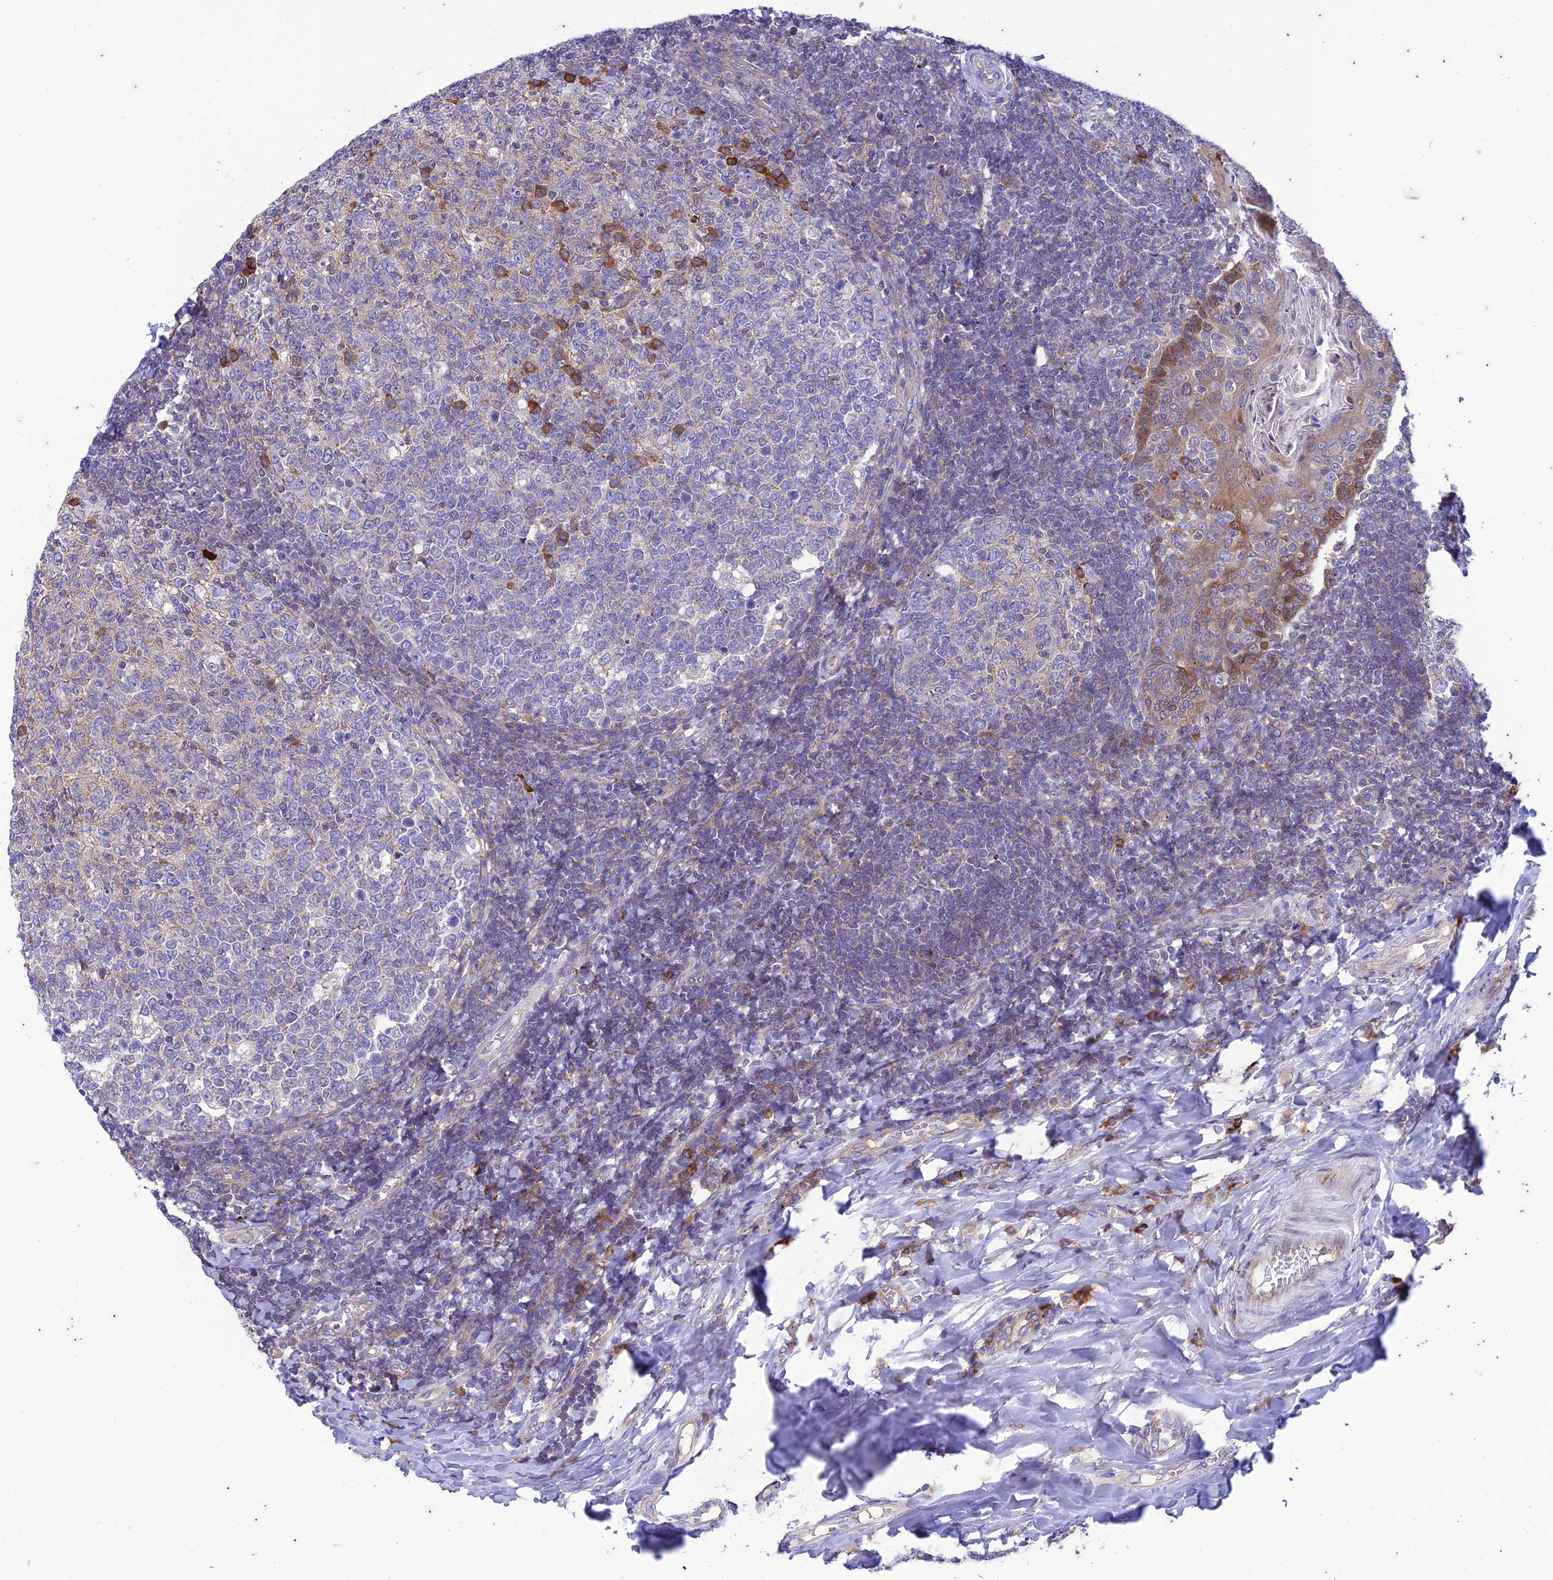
{"staining": {"intensity": "moderate", "quantity": "<25%", "location": "cytoplasmic/membranous"}, "tissue": "tonsil", "cell_type": "Germinal center cells", "image_type": "normal", "snomed": [{"axis": "morphology", "description": "Normal tissue, NOS"}, {"axis": "topography", "description": "Tonsil"}], "caption": "High-power microscopy captured an immunohistochemistry image of normal tonsil, revealing moderate cytoplasmic/membranous expression in approximately <25% of germinal center cells.", "gene": "PIMREG", "patient": {"sex": "female", "age": 19}}